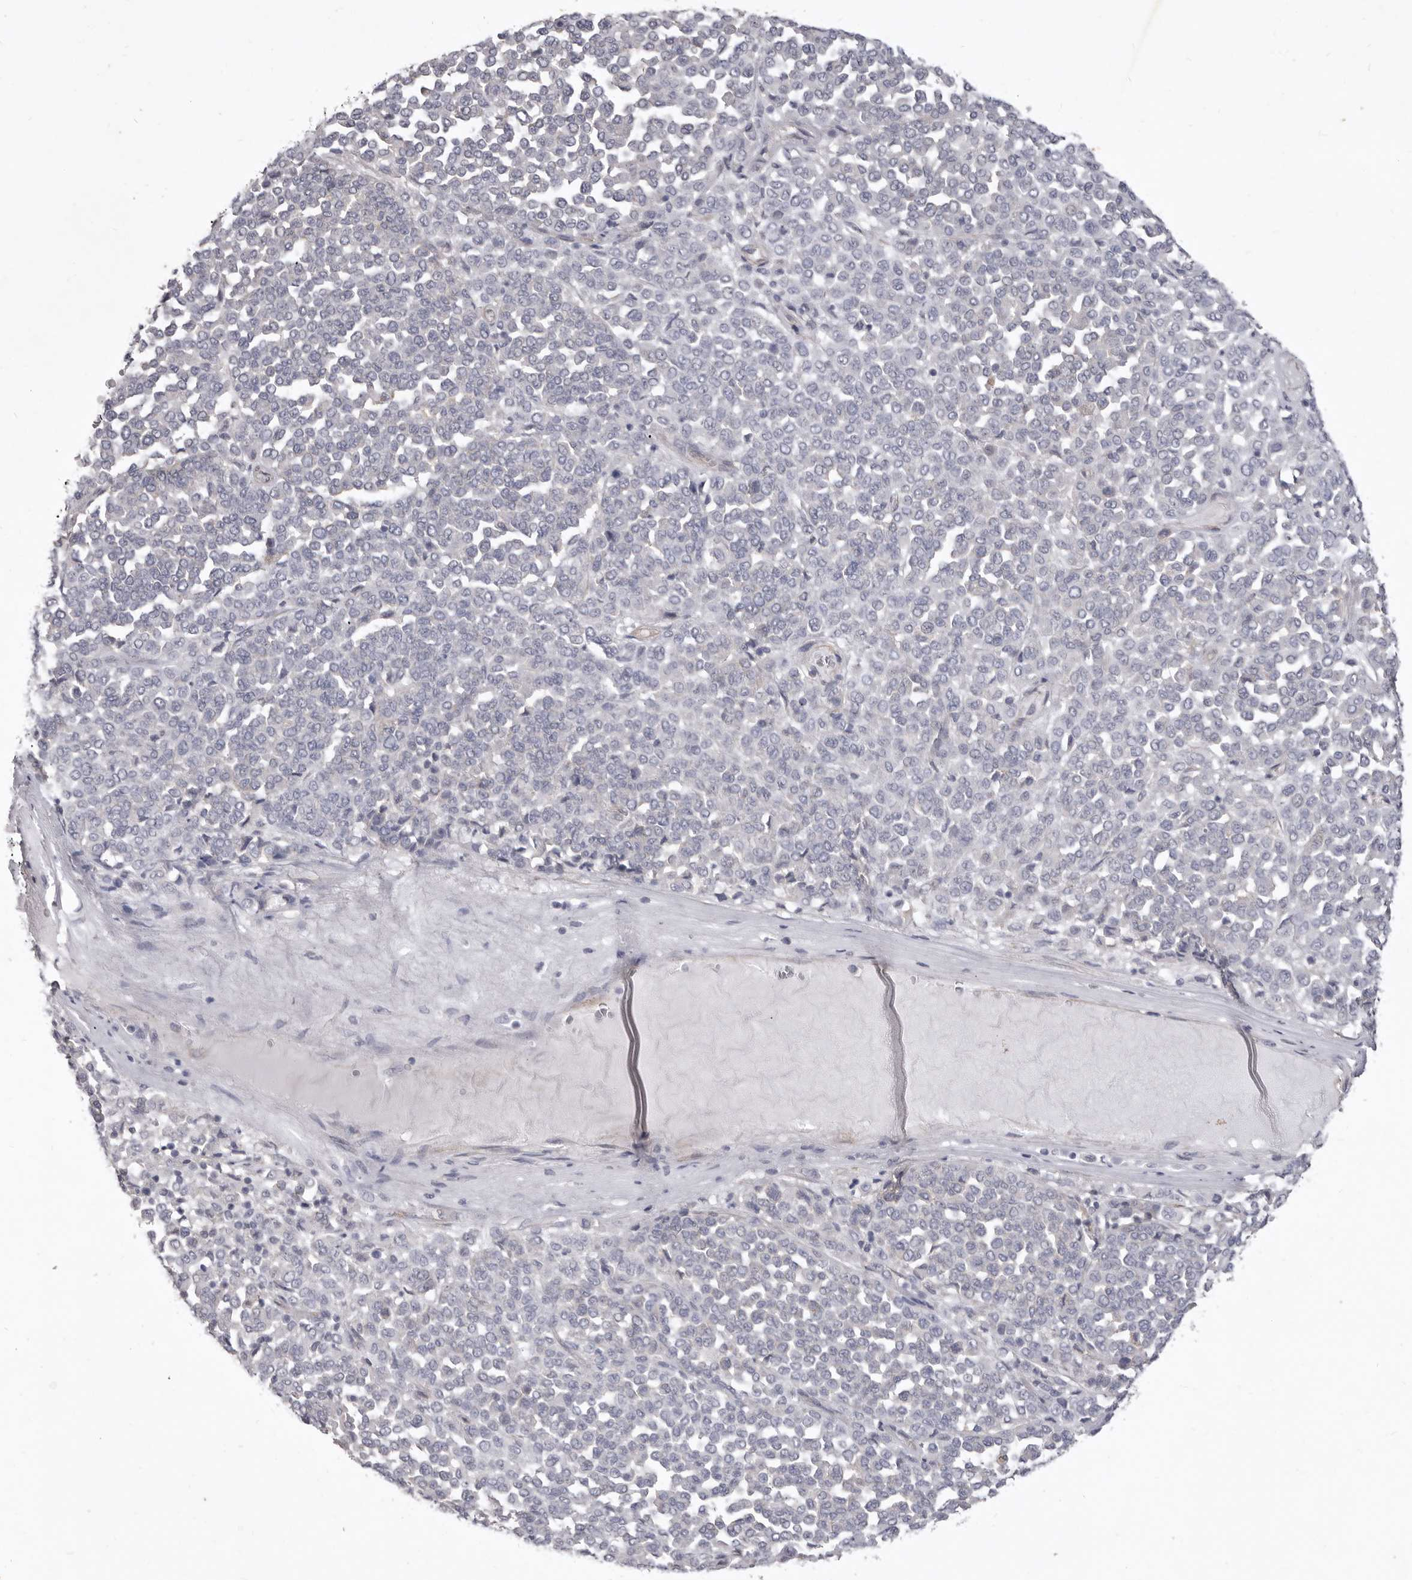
{"staining": {"intensity": "negative", "quantity": "none", "location": "none"}, "tissue": "melanoma", "cell_type": "Tumor cells", "image_type": "cancer", "snomed": [{"axis": "morphology", "description": "Malignant melanoma, Metastatic site"}, {"axis": "topography", "description": "Pancreas"}], "caption": "Immunohistochemistry (IHC) image of malignant melanoma (metastatic site) stained for a protein (brown), which reveals no positivity in tumor cells. Brightfield microscopy of immunohistochemistry (IHC) stained with DAB (brown) and hematoxylin (blue), captured at high magnification.", "gene": "P2RX6", "patient": {"sex": "female", "age": 30}}